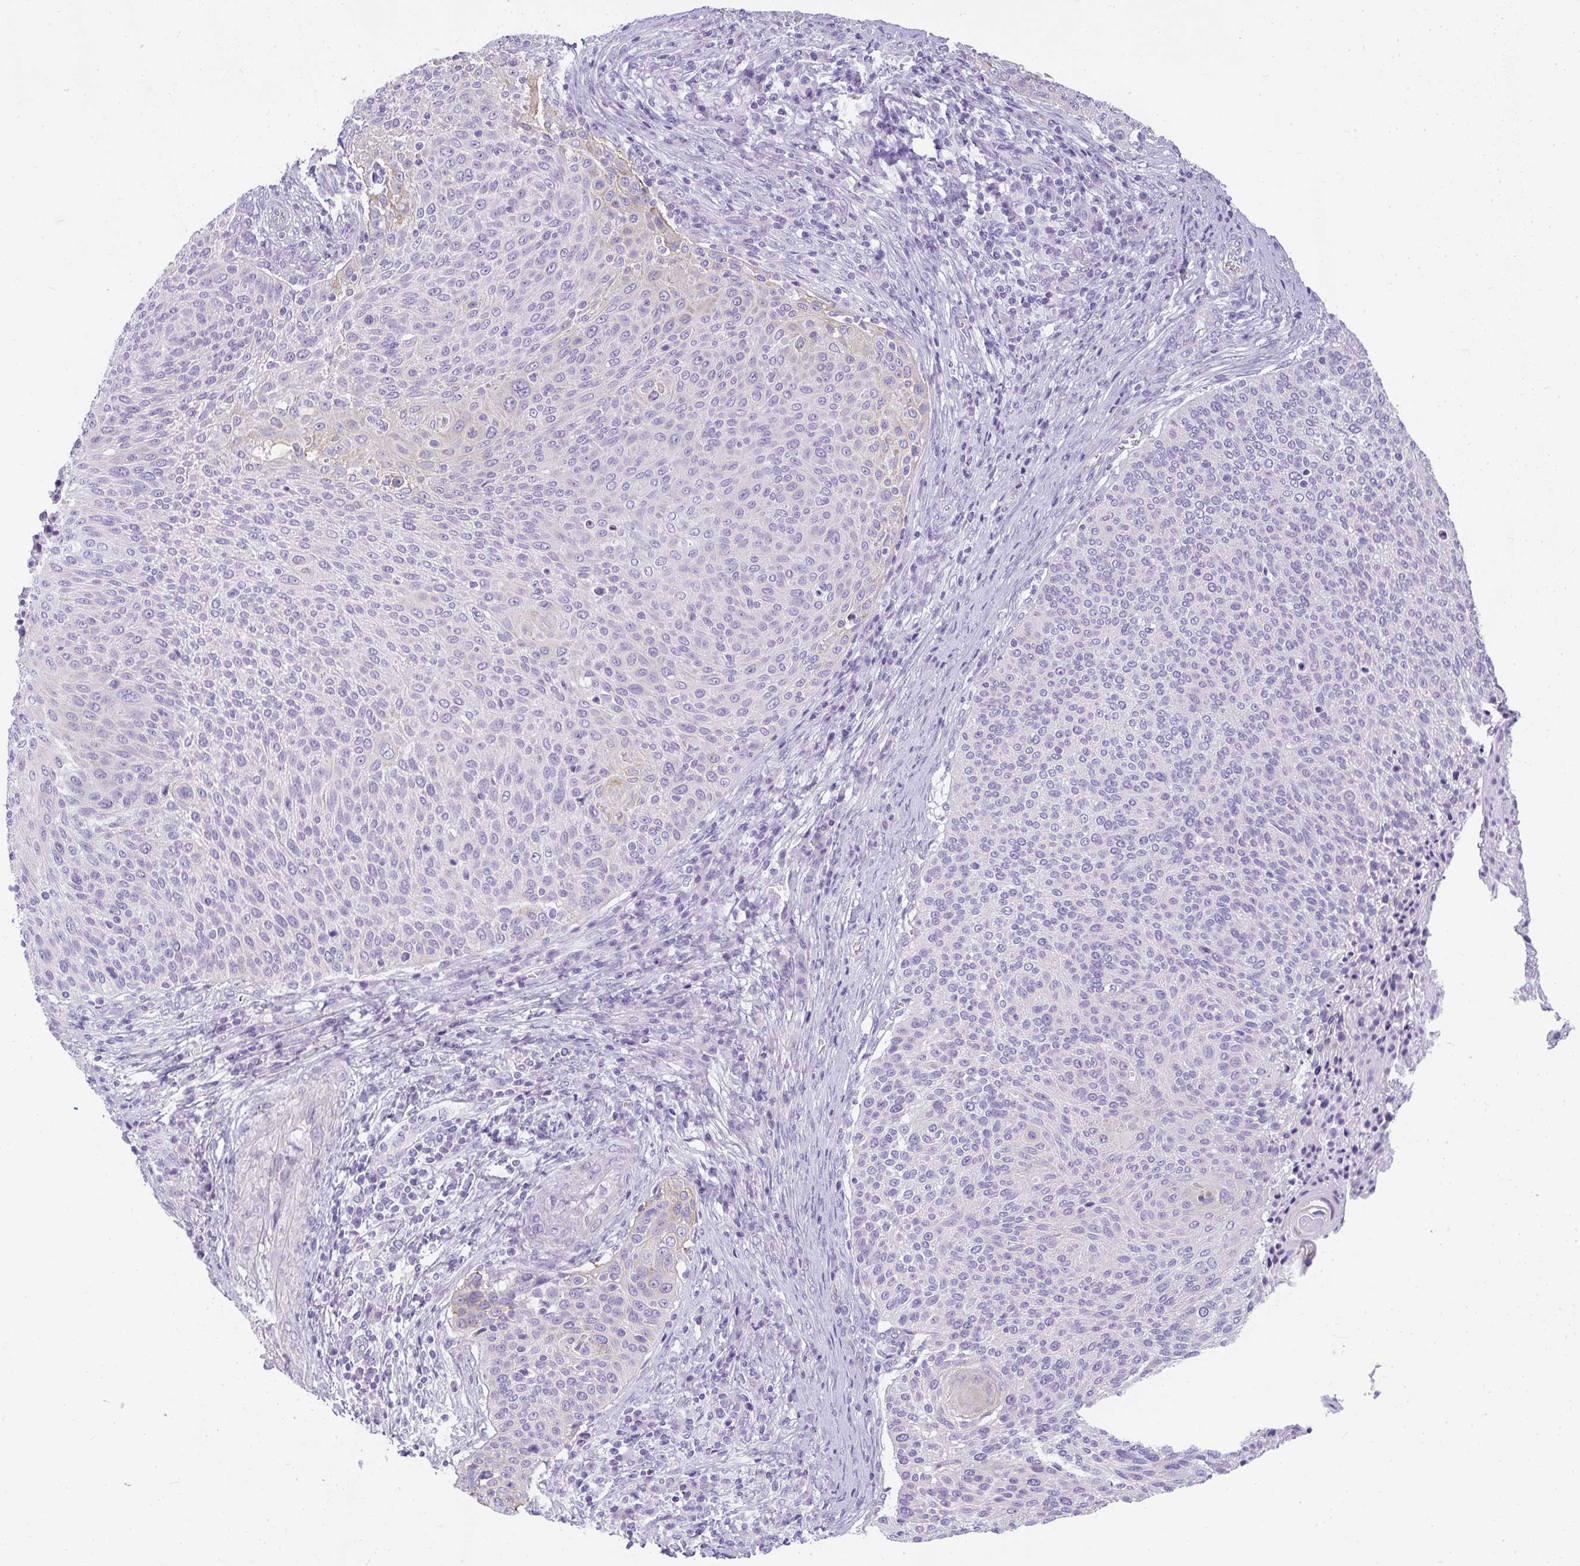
{"staining": {"intensity": "negative", "quantity": "none", "location": "none"}, "tissue": "cervical cancer", "cell_type": "Tumor cells", "image_type": "cancer", "snomed": [{"axis": "morphology", "description": "Squamous cell carcinoma, NOS"}, {"axis": "topography", "description": "Cervix"}], "caption": "The micrograph displays no staining of tumor cells in squamous cell carcinoma (cervical). Brightfield microscopy of immunohistochemistry stained with DAB (brown) and hematoxylin (blue), captured at high magnification.", "gene": "PLPPR3", "patient": {"sex": "female", "age": 31}}